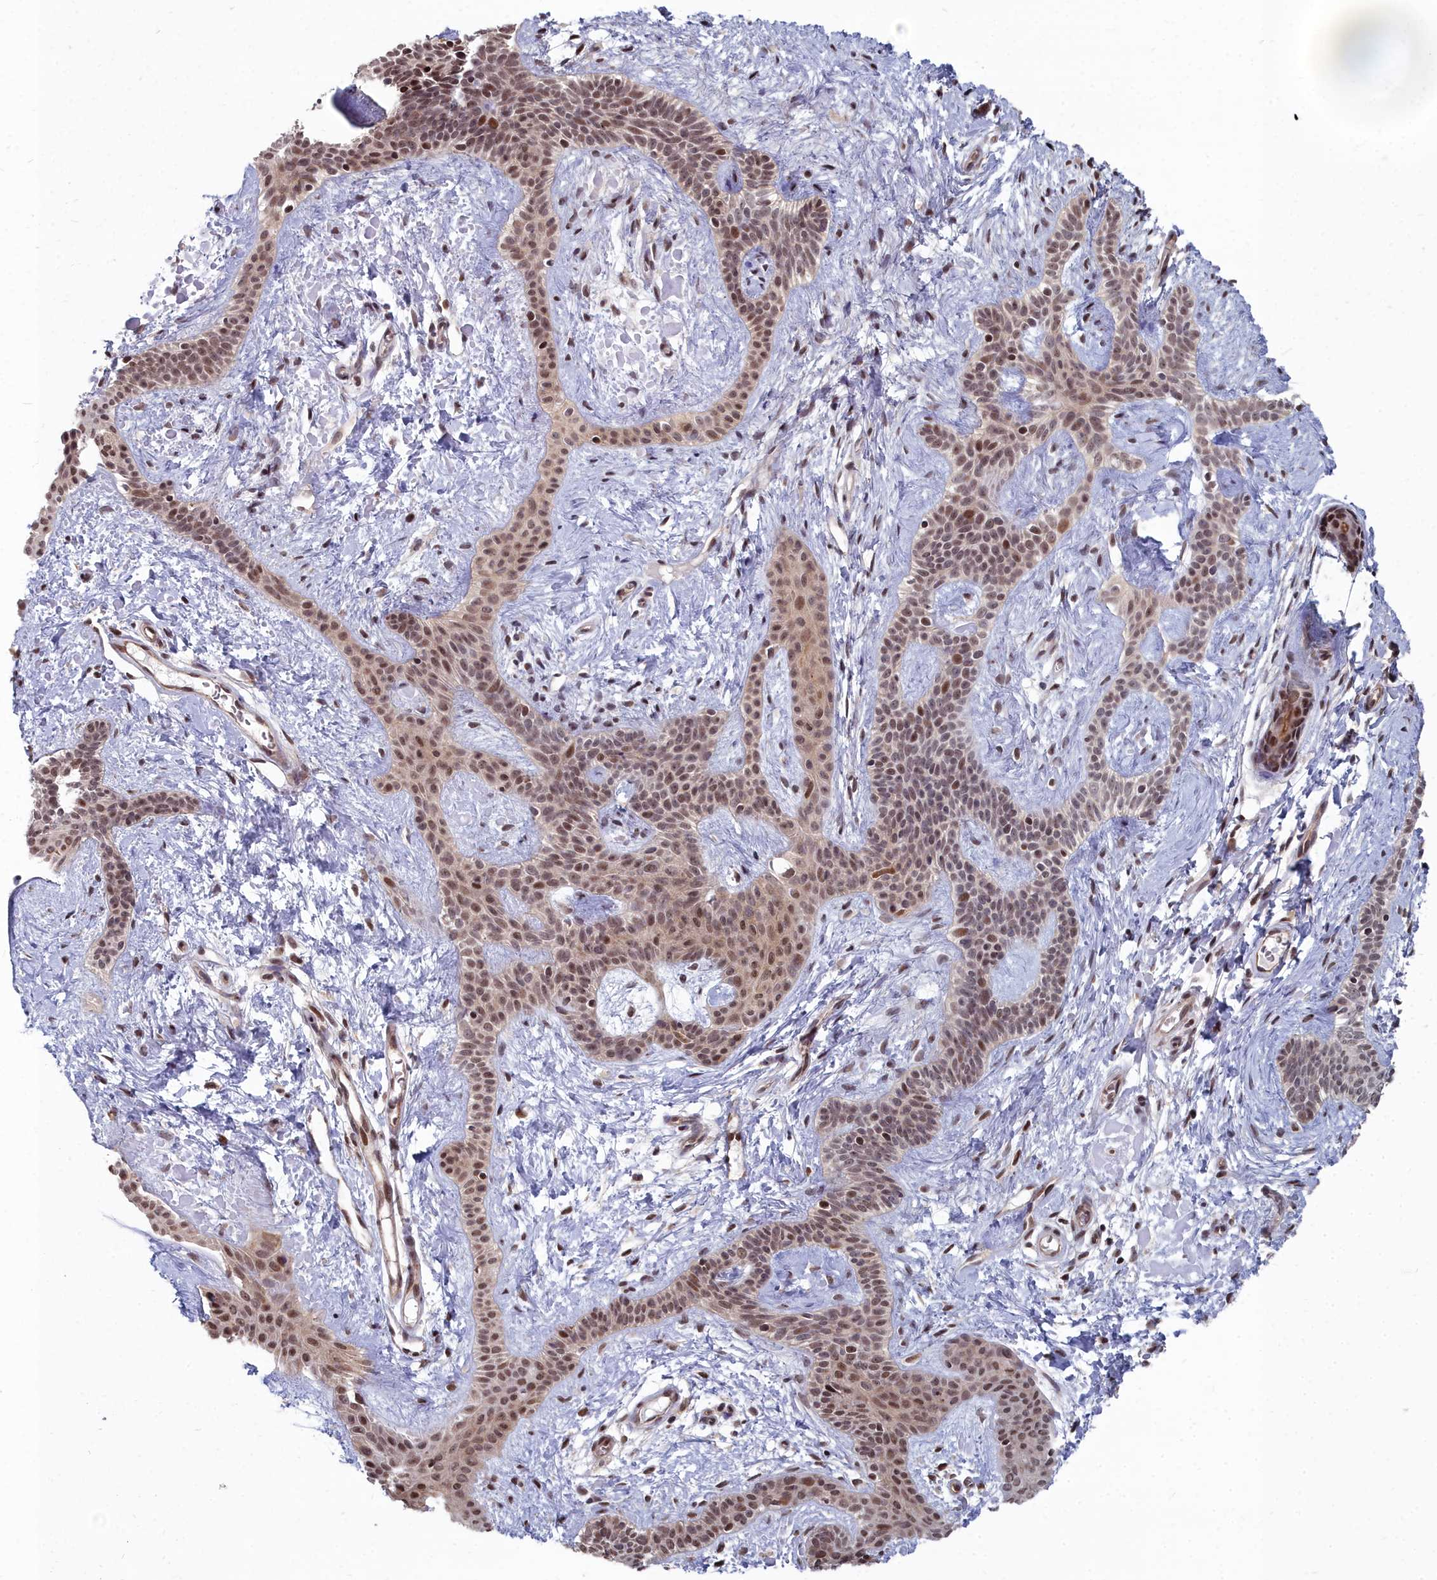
{"staining": {"intensity": "moderate", "quantity": ">75%", "location": "nuclear"}, "tissue": "skin cancer", "cell_type": "Tumor cells", "image_type": "cancer", "snomed": [{"axis": "morphology", "description": "Basal cell carcinoma"}, {"axis": "topography", "description": "Skin"}], "caption": "A brown stain labels moderate nuclear staining of a protein in skin cancer tumor cells.", "gene": "RPS27A", "patient": {"sex": "male", "age": 78}}